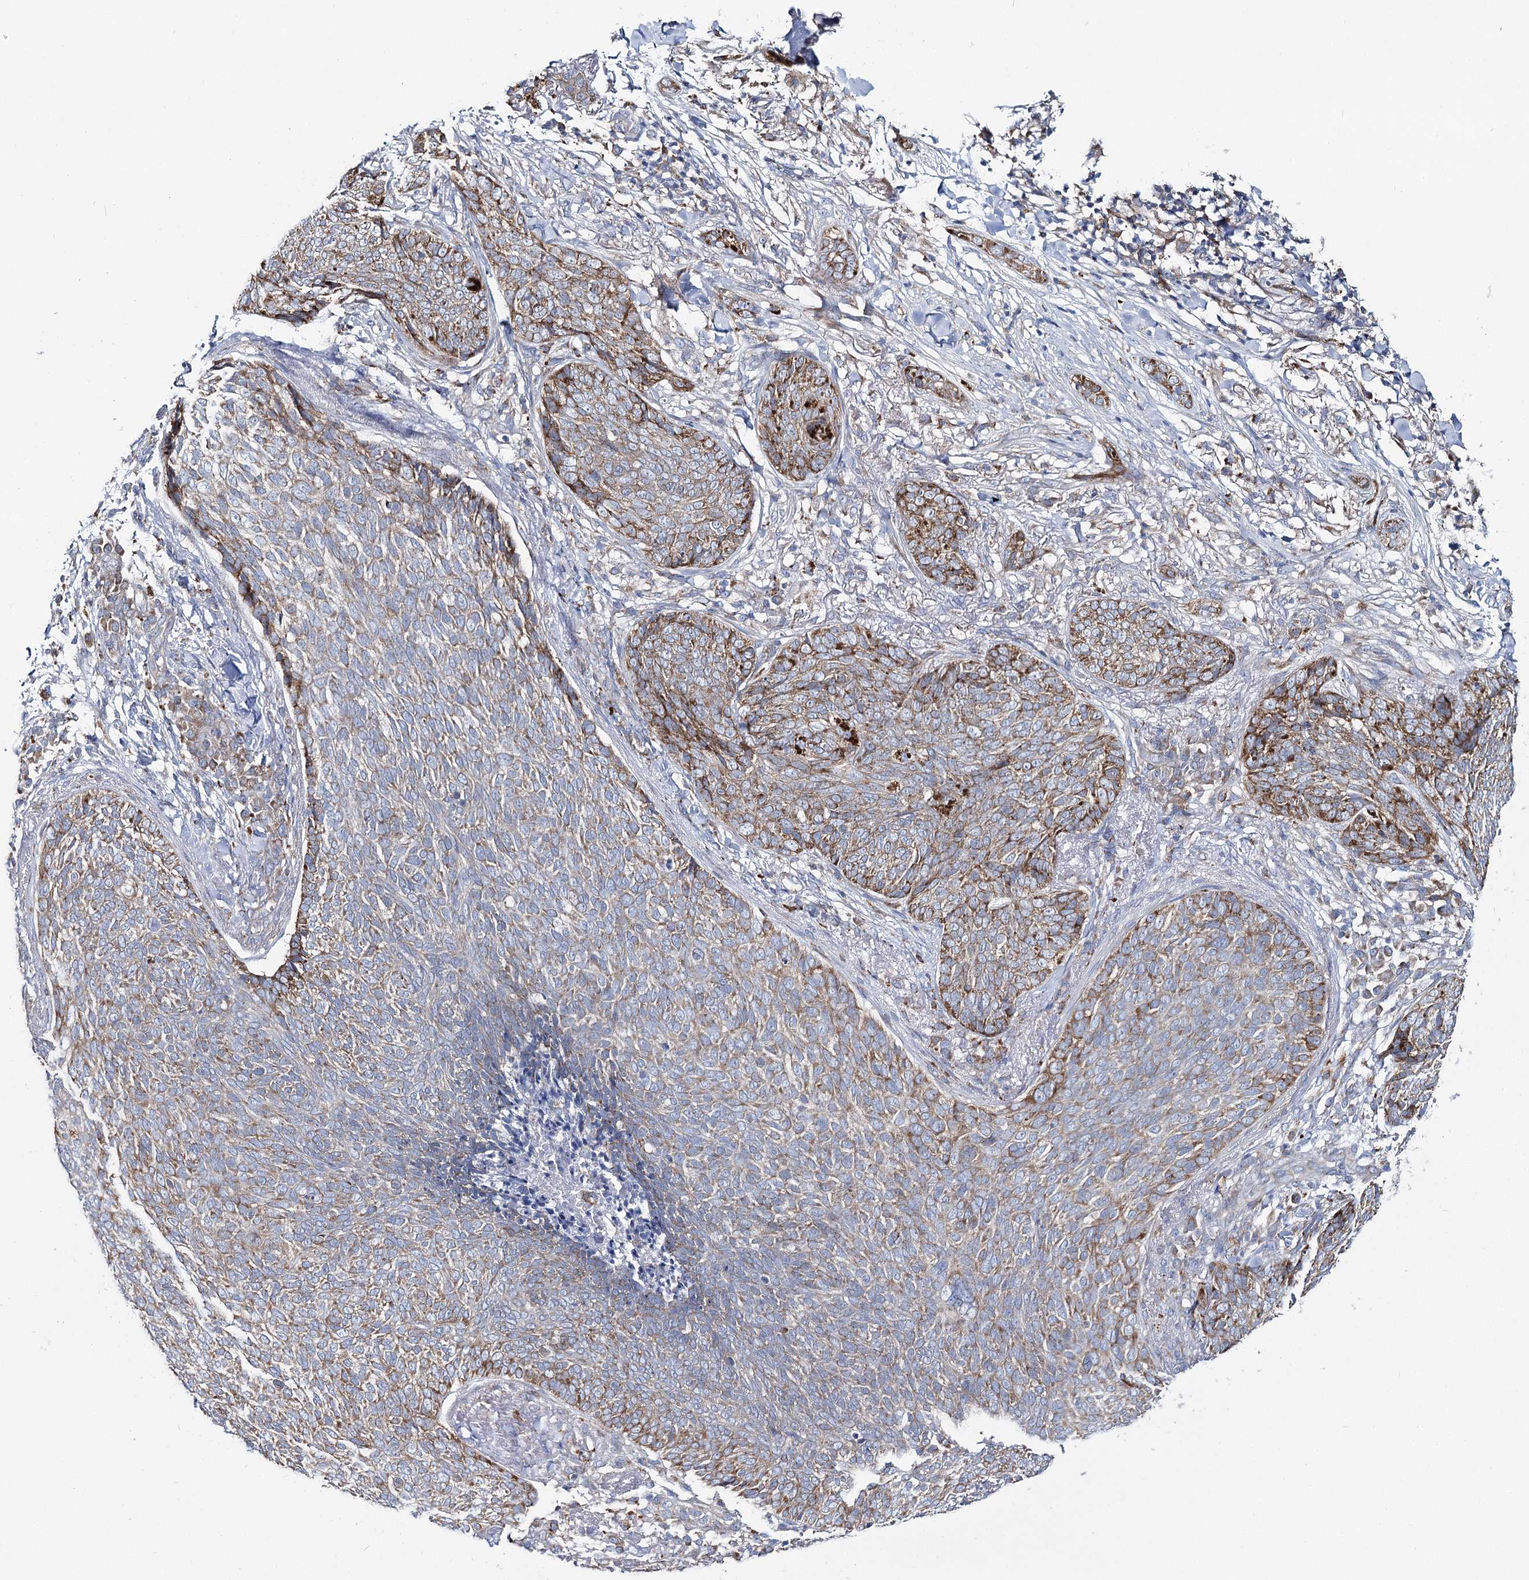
{"staining": {"intensity": "moderate", "quantity": ">75%", "location": "cytoplasmic/membranous"}, "tissue": "skin cancer", "cell_type": "Tumor cells", "image_type": "cancer", "snomed": [{"axis": "morphology", "description": "Basal cell carcinoma"}, {"axis": "topography", "description": "Skin"}], "caption": "A brown stain highlights moderate cytoplasmic/membranous positivity of a protein in human skin basal cell carcinoma tumor cells. (Brightfield microscopy of DAB IHC at high magnification).", "gene": "THUMPD3", "patient": {"sex": "male", "age": 85}}